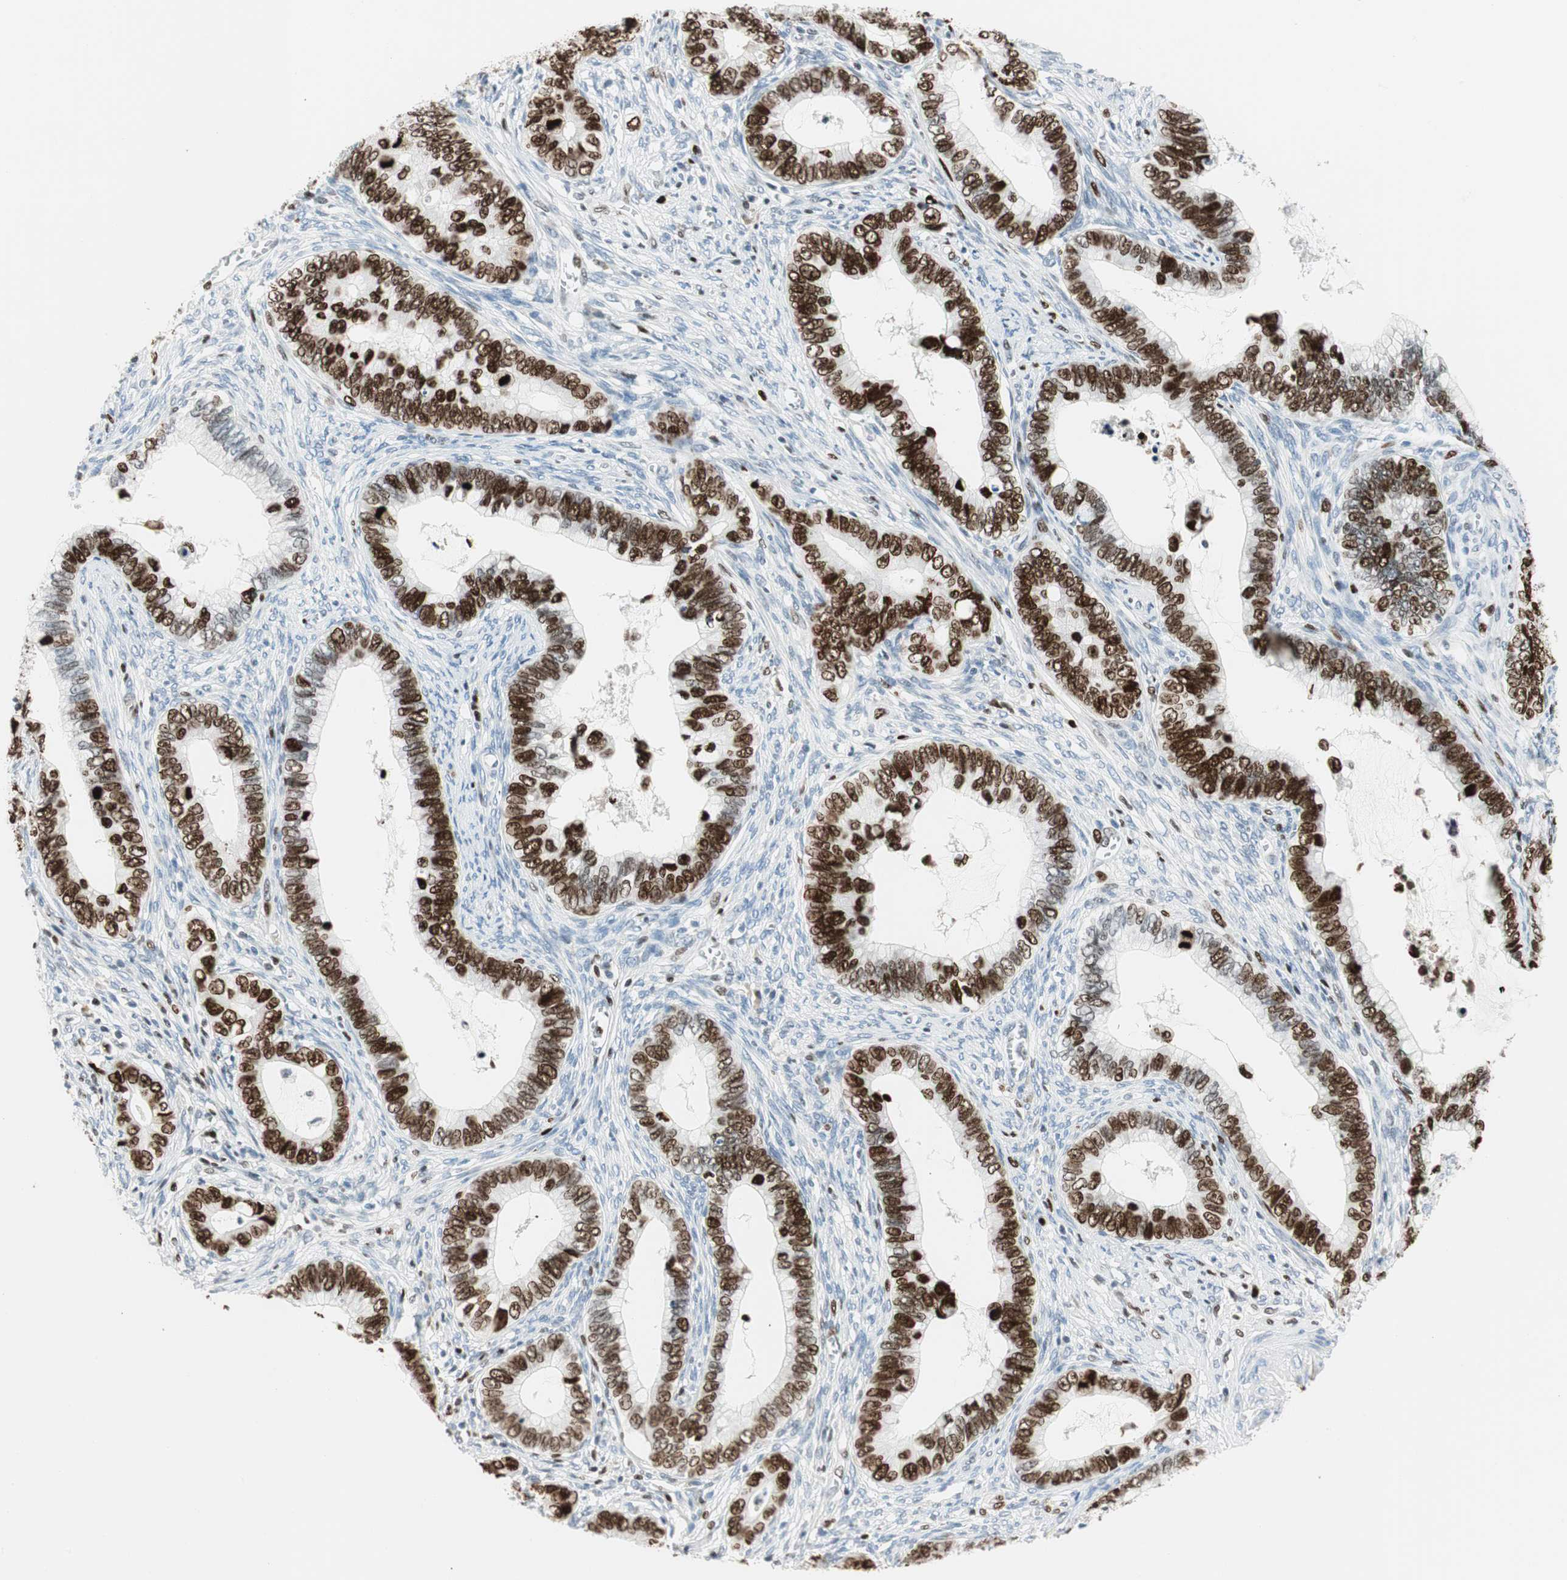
{"staining": {"intensity": "strong", "quantity": ">75%", "location": "nuclear"}, "tissue": "cervical cancer", "cell_type": "Tumor cells", "image_type": "cancer", "snomed": [{"axis": "morphology", "description": "Adenocarcinoma, NOS"}, {"axis": "topography", "description": "Cervix"}], "caption": "Protein staining of cervical cancer (adenocarcinoma) tissue exhibits strong nuclear expression in approximately >75% of tumor cells.", "gene": "EZH2", "patient": {"sex": "female", "age": 44}}